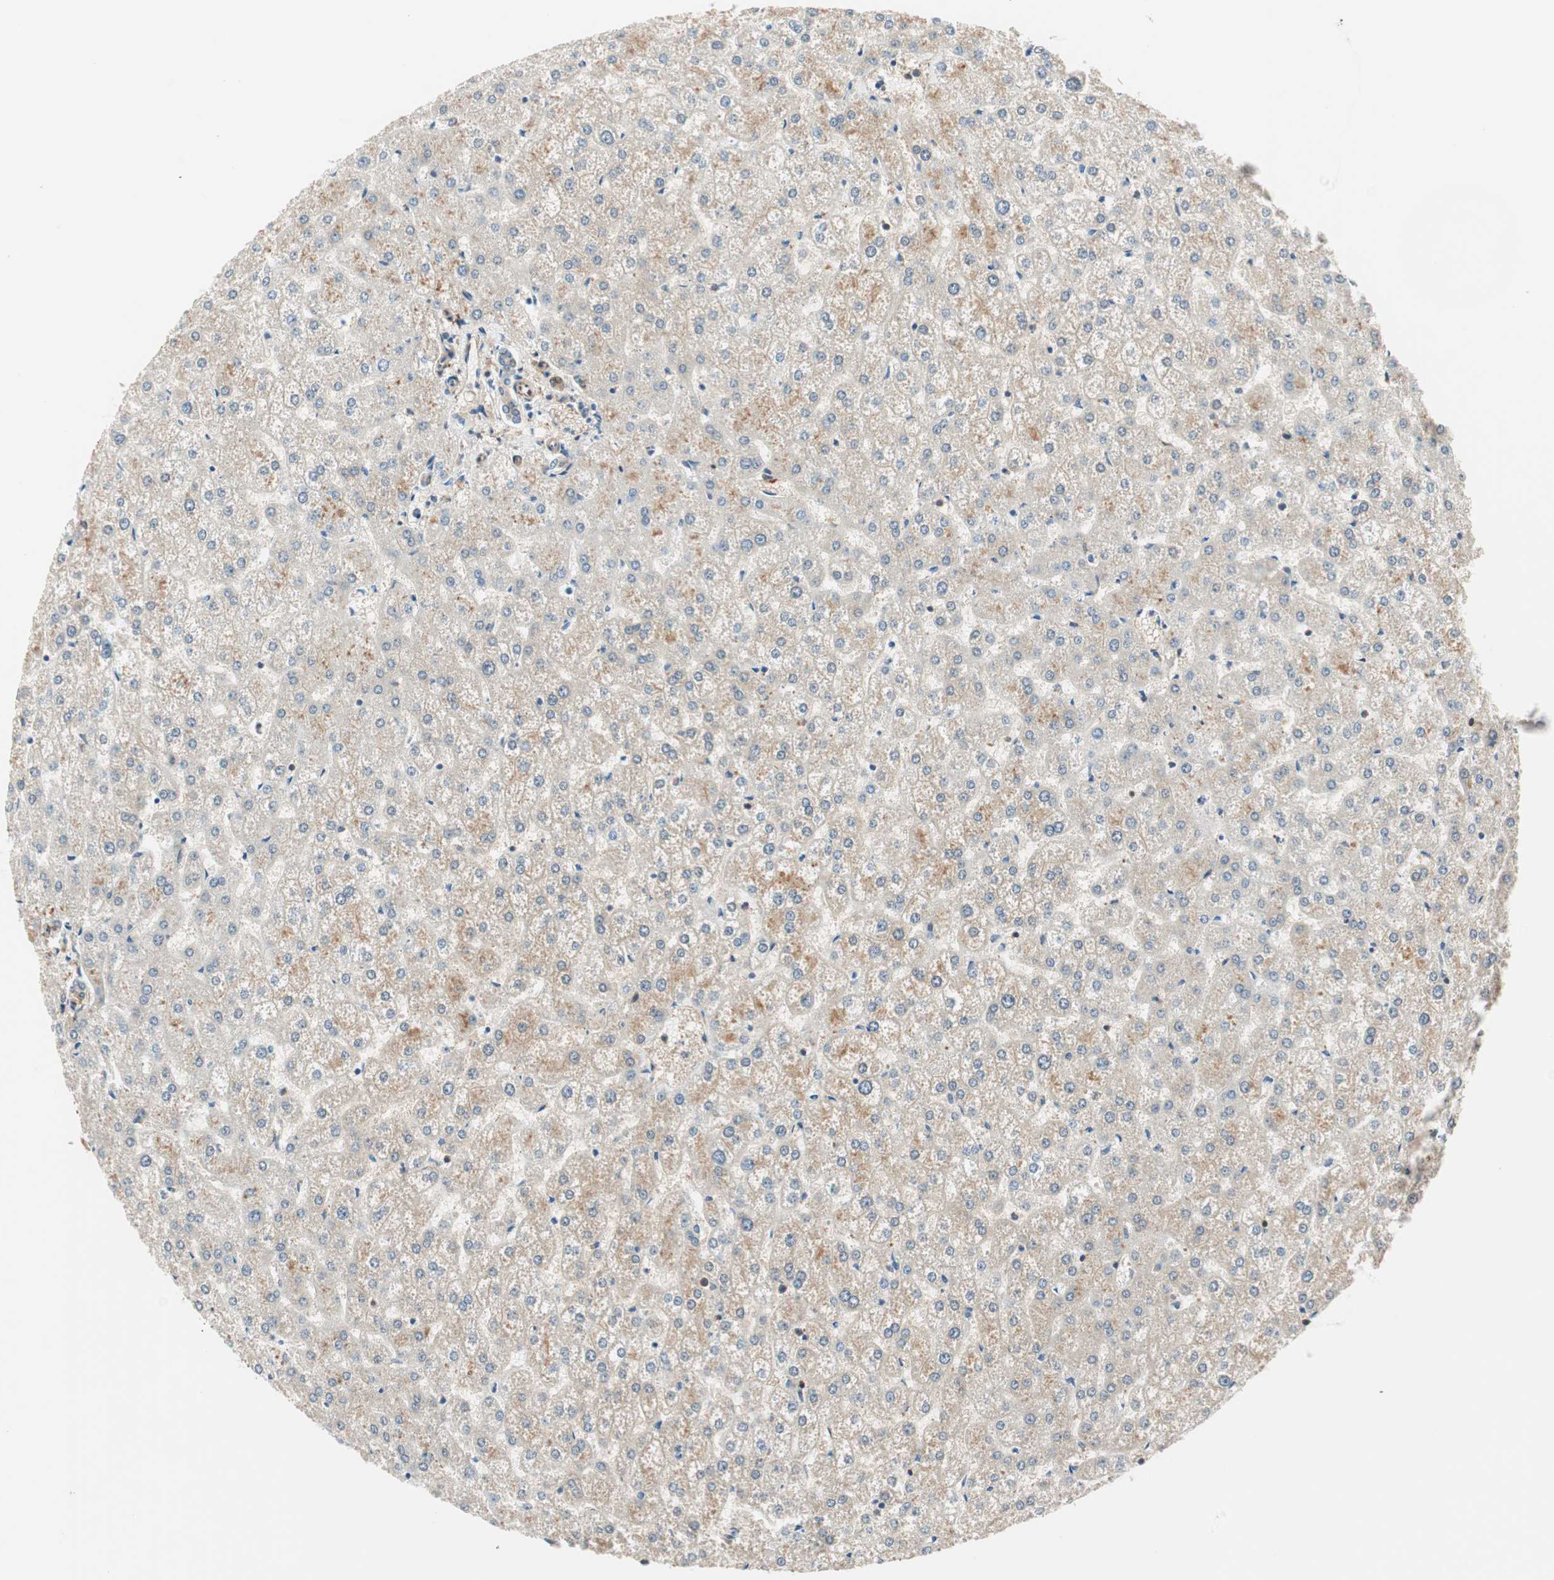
{"staining": {"intensity": "strong", "quantity": ">75%", "location": "cytoplasmic/membranous"}, "tissue": "liver", "cell_type": "Cholangiocytes", "image_type": "normal", "snomed": [{"axis": "morphology", "description": "Normal tissue, NOS"}, {"axis": "topography", "description": "Liver"}], "caption": "Protein expression analysis of unremarkable liver displays strong cytoplasmic/membranous positivity in approximately >75% of cholangiocytes.", "gene": "WASL", "patient": {"sex": "female", "age": 32}}